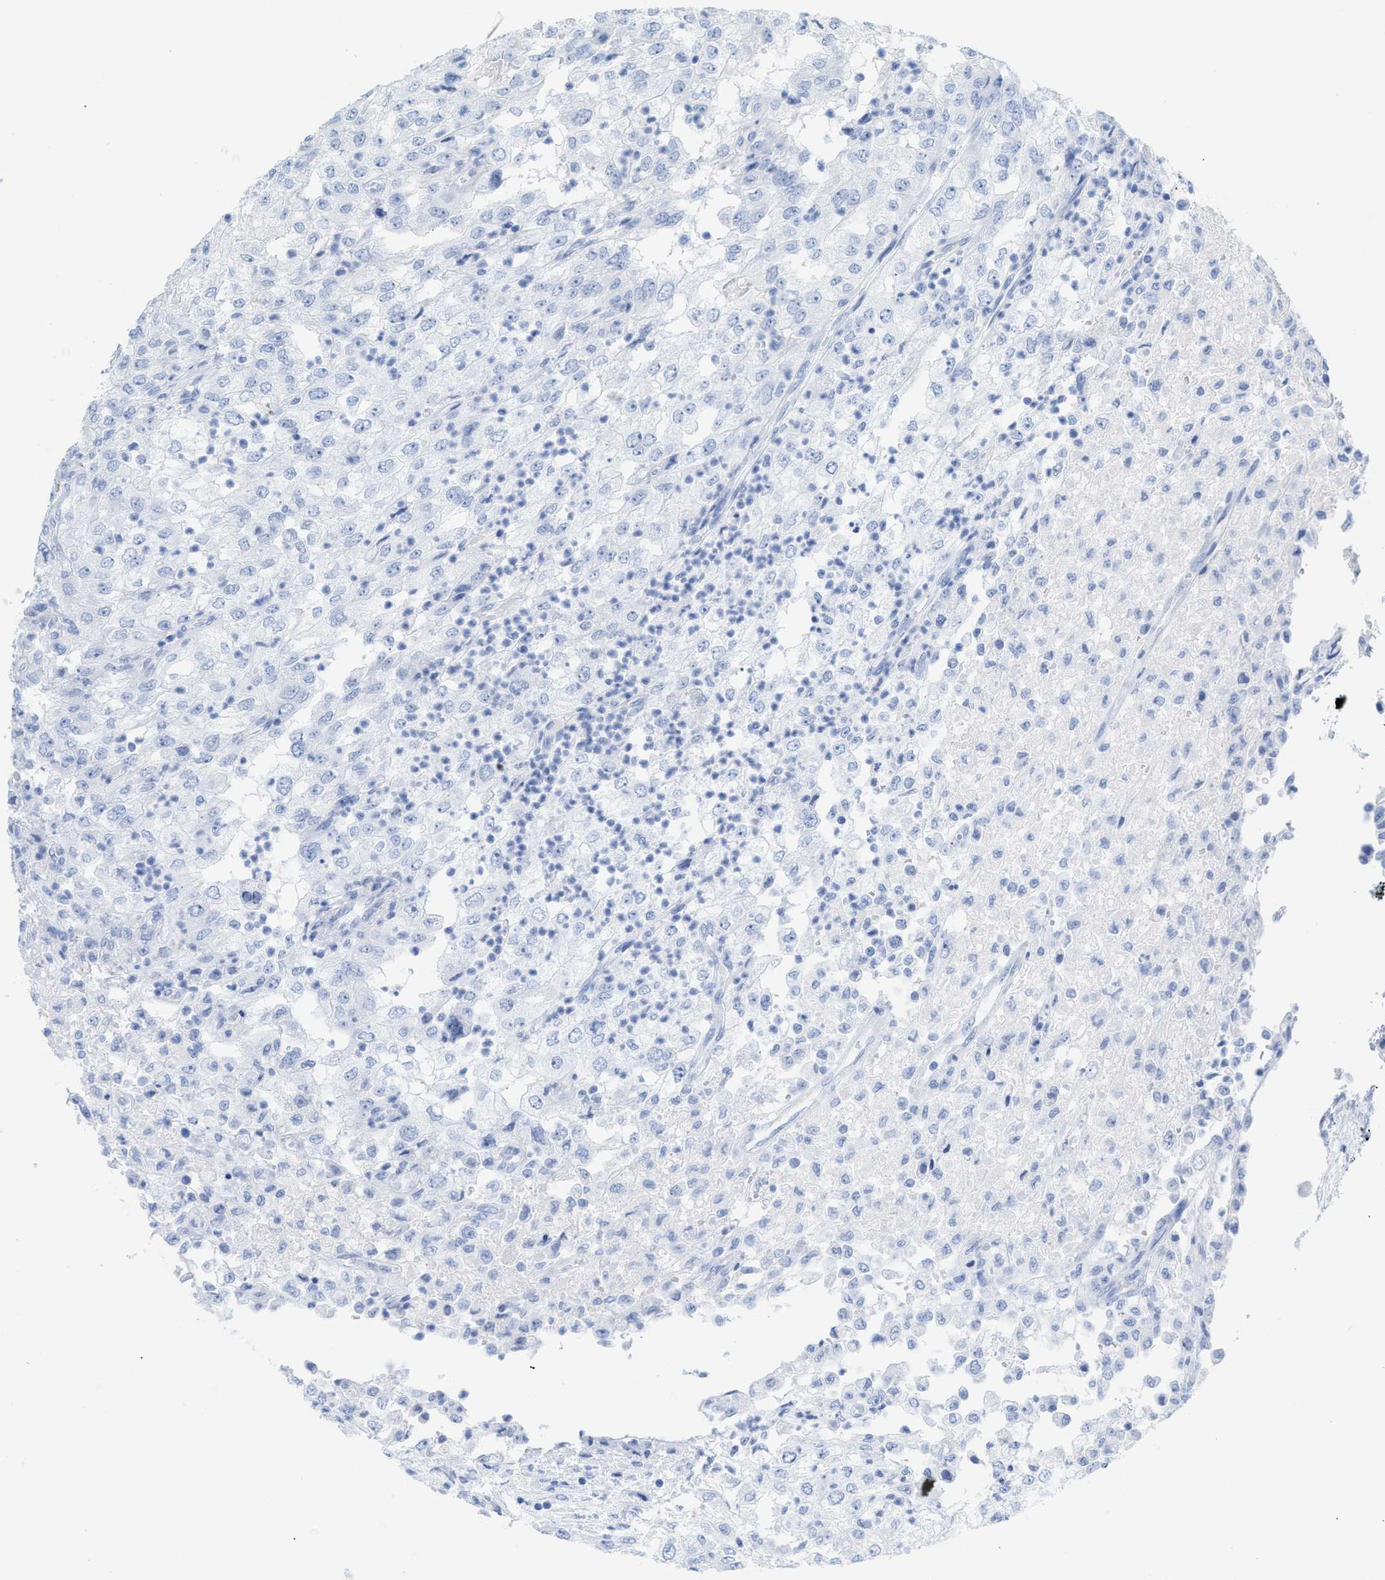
{"staining": {"intensity": "negative", "quantity": "none", "location": "none"}, "tissue": "renal cancer", "cell_type": "Tumor cells", "image_type": "cancer", "snomed": [{"axis": "morphology", "description": "Adenocarcinoma, NOS"}, {"axis": "topography", "description": "Kidney"}], "caption": "Tumor cells show no significant protein expression in renal adenocarcinoma.", "gene": "CPA1", "patient": {"sex": "female", "age": 54}}